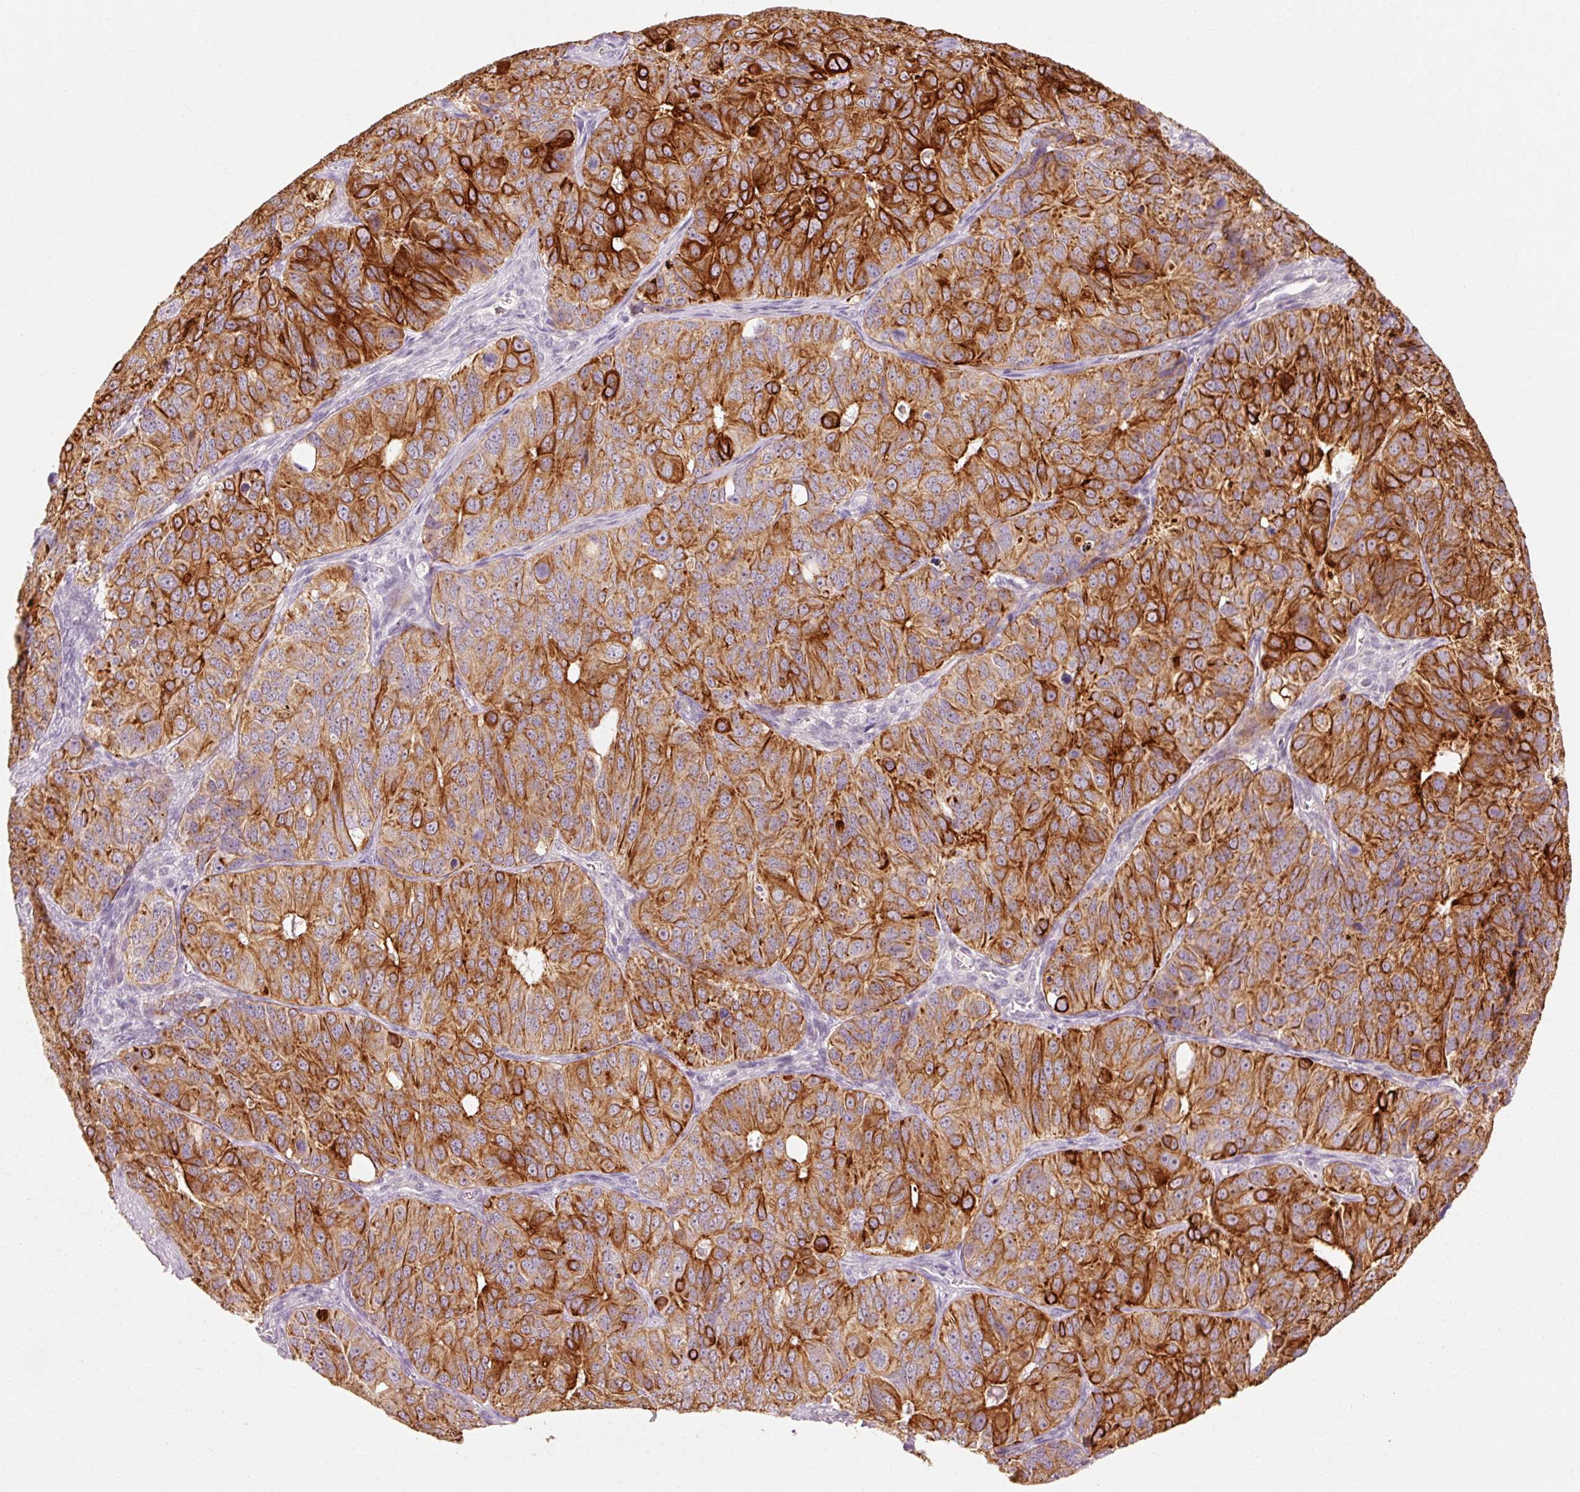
{"staining": {"intensity": "strong", "quantity": ">75%", "location": "cytoplasmic/membranous"}, "tissue": "ovarian cancer", "cell_type": "Tumor cells", "image_type": "cancer", "snomed": [{"axis": "morphology", "description": "Carcinoma, endometroid"}, {"axis": "topography", "description": "Ovary"}], "caption": "Strong cytoplasmic/membranous expression is seen in approximately >75% of tumor cells in ovarian cancer (endometroid carcinoma). Using DAB (3,3'-diaminobenzidine) (brown) and hematoxylin (blue) stains, captured at high magnification using brightfield microscopy.", "gene": "TRIM73", "patient": {"sex": "female", "age": 51}}